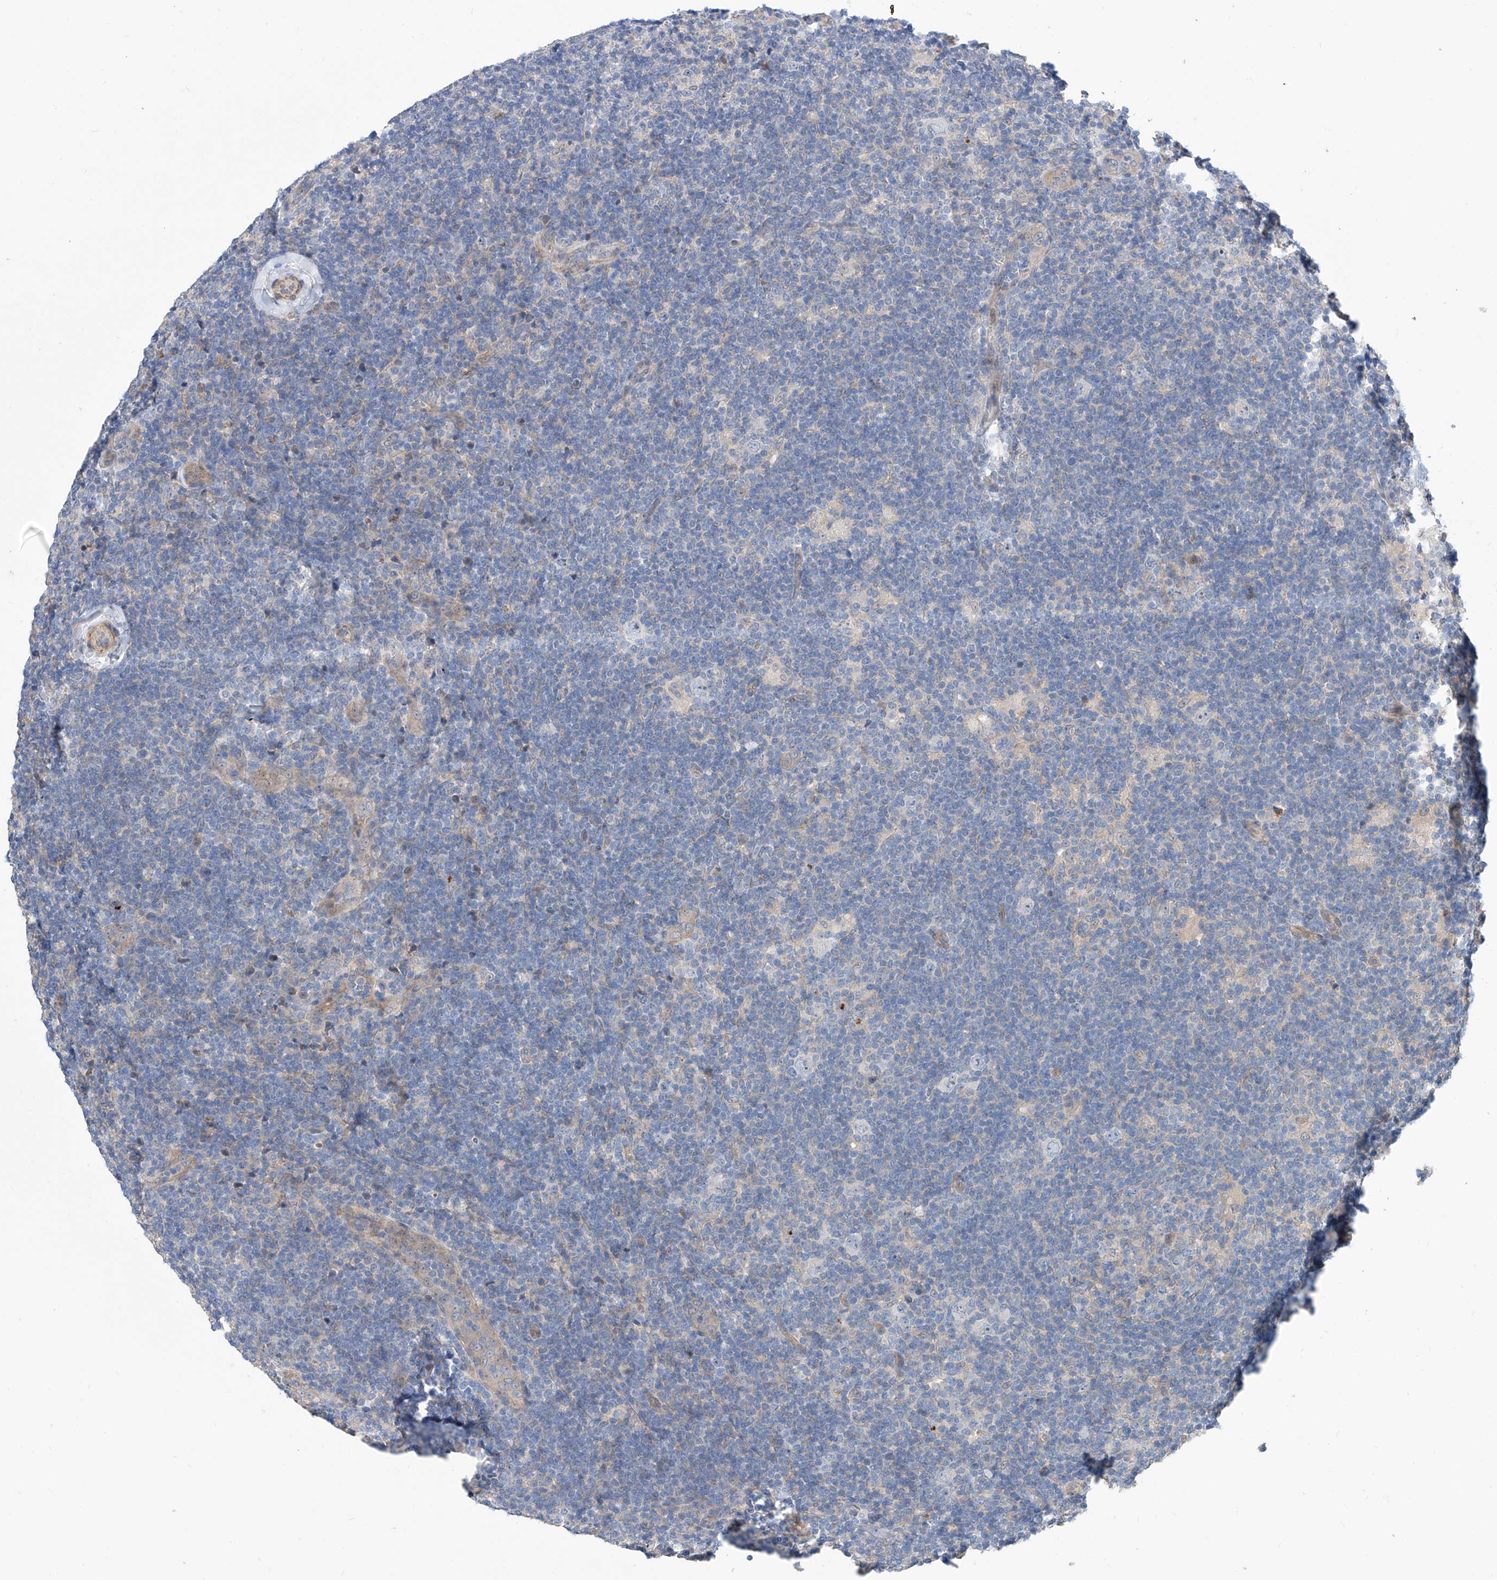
{"staining": {"intensity": "negative", "quantity": "none", "location": "none"}, "tissue": "lymphoma", "cell_type": "Tumor cells", "image_type": "cancer", "snomed": [{"axis": "morphology", "description": "Hodgkin's disease, NOS"}, {"axis": "topography", "description": "Lymph node"}], "caption": "An image of Hodgkin's disease stained for a protein shows no brown staining in tumor cells.", "gene": "MAGEE2", "patient": {"sex": "female", "age": 57}}